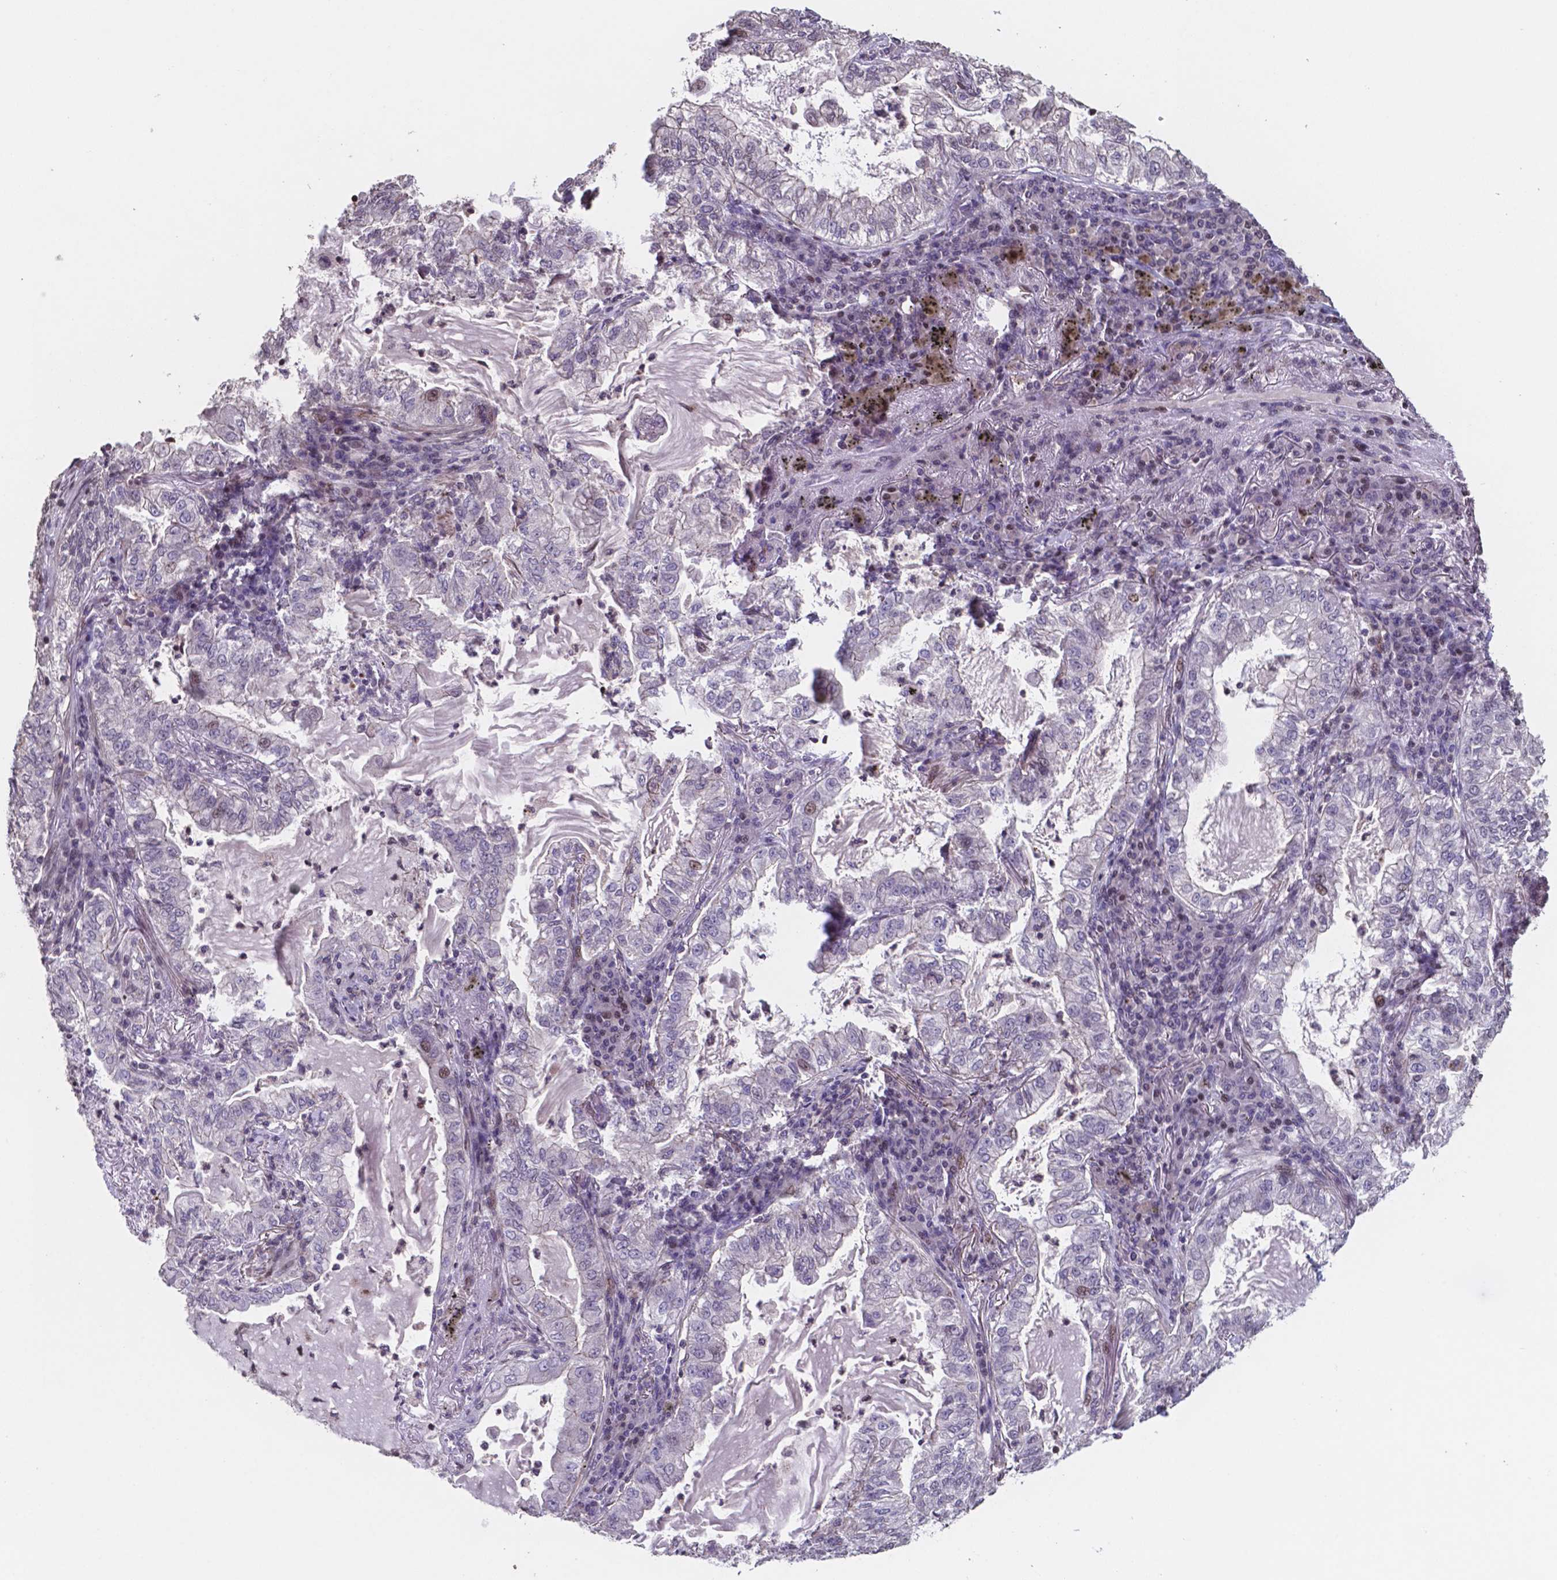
{"staining": {"intensity": "negative", "quantity": "none", "location": "none"}, "tissue": "lung cancer", "cell_type": "Tumor cells", "image_type": "cancer", "snomed": [{"axis": "morphology", "description": "Adenocarcinoma, NOS"}, {"axis": "topography", "description": "Lung"}], "caption": "Immunohistochemistry of lung cancer demonstrates no expression in tumor cells.", "gene": "MLC1", "patient": {"sex": "female", "age": 73}}